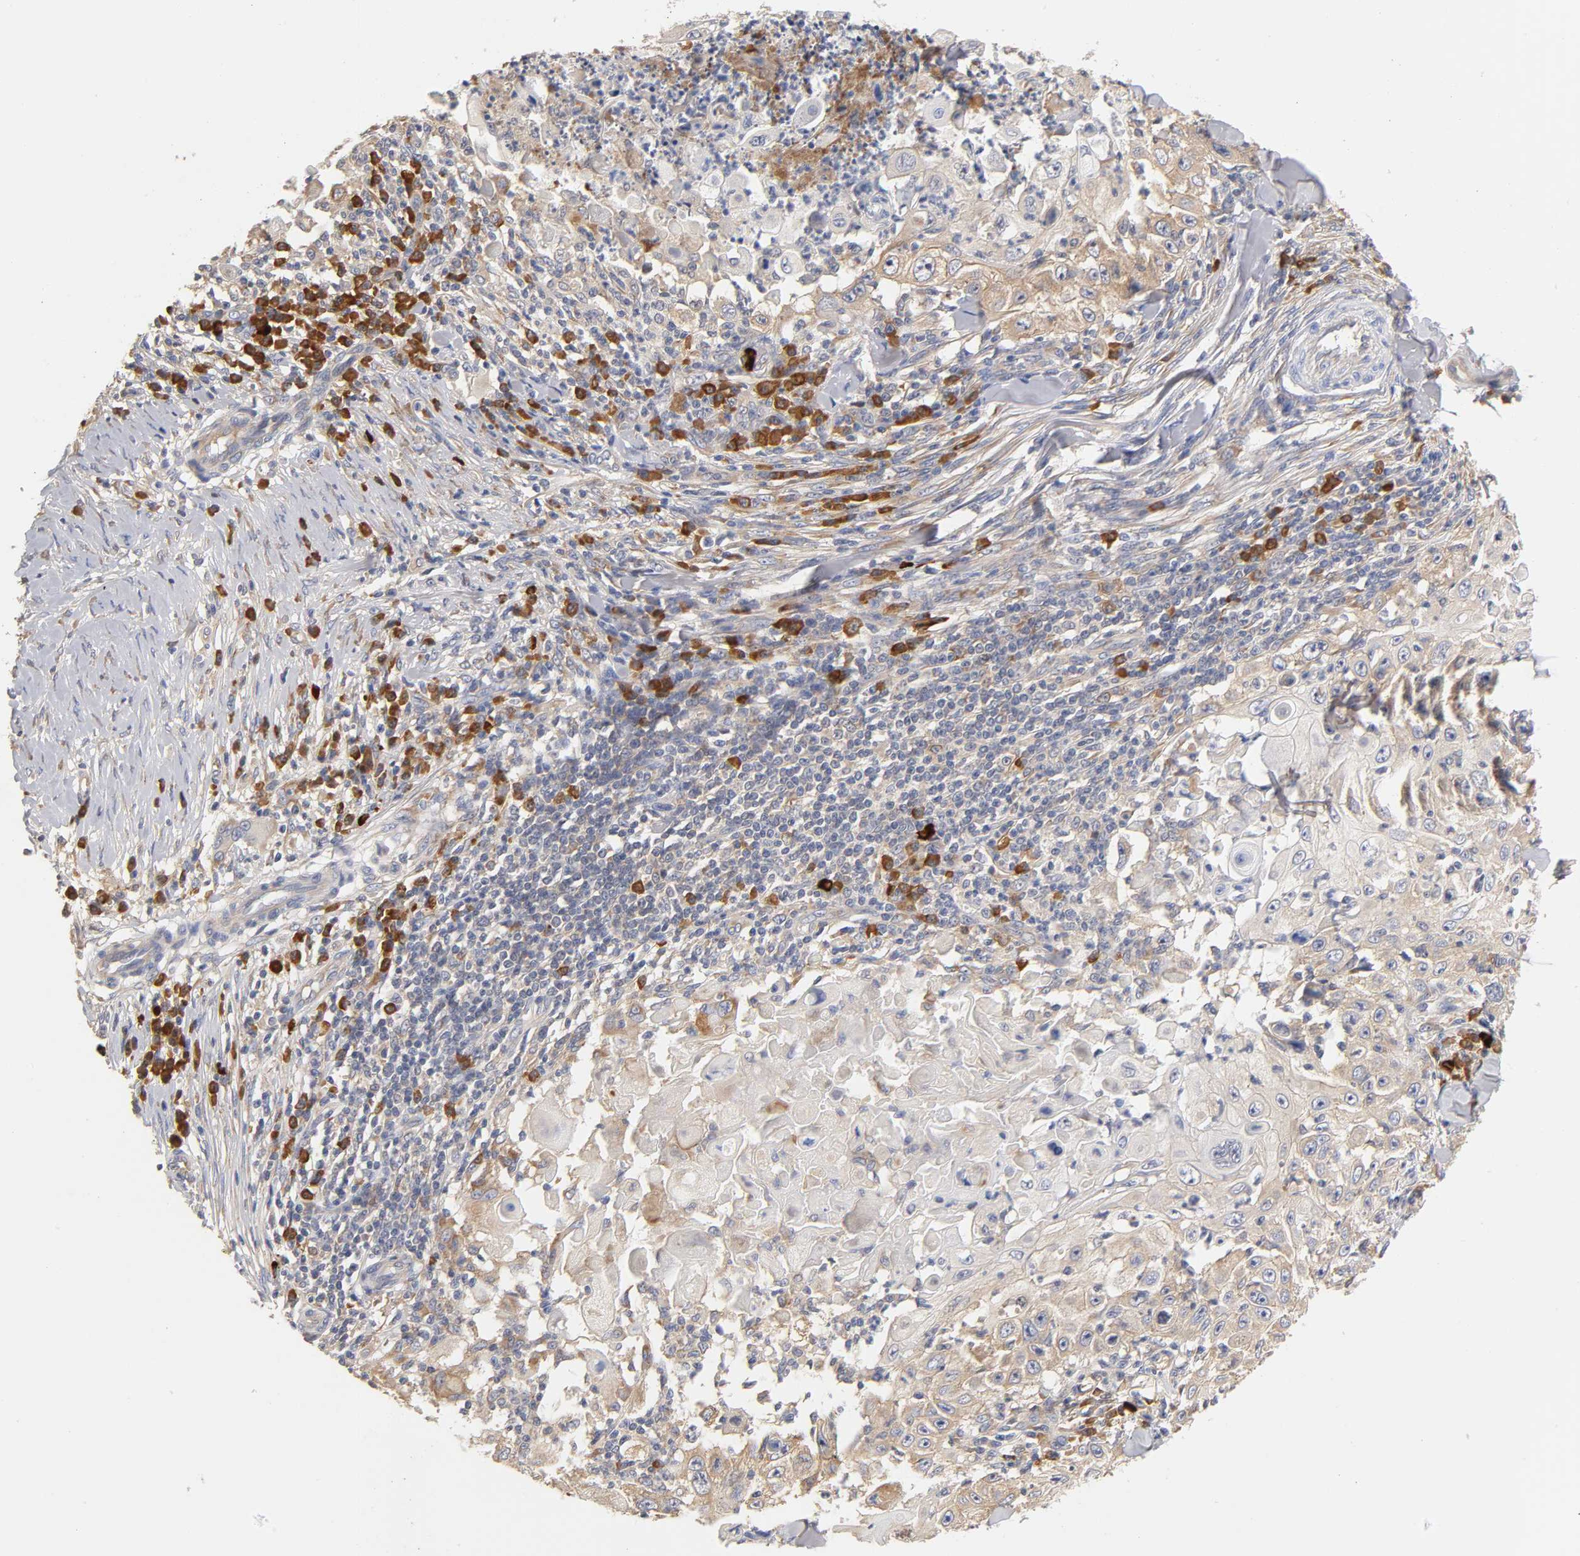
{"staining": {"intensity": "weak", "quantity": ">75%", "location": "cytoplasmic/membranous"}, "tissue": "skin cancer", "cell_type": "Tumor cells", "image_type": "cancer", "snomed": [{"axis": "morphology", "description": "Squamous cell carcinoma, NOS"}, {"axis": "topography", "description": "Skin"}], "caption": "Protein staining of squamous cell carcinoma (skin) tissue shows weak cytoplasmic/membranous expression in about >75% of tumor cells. The staining is performed using DAB (3,3'-diaminobenzidine) brown chromogen to label protein expression. The nuclei are counter-stained blue using hematoxylin.", "gene": "RPS29", "patient": {"sex": "male", "age": 86}}